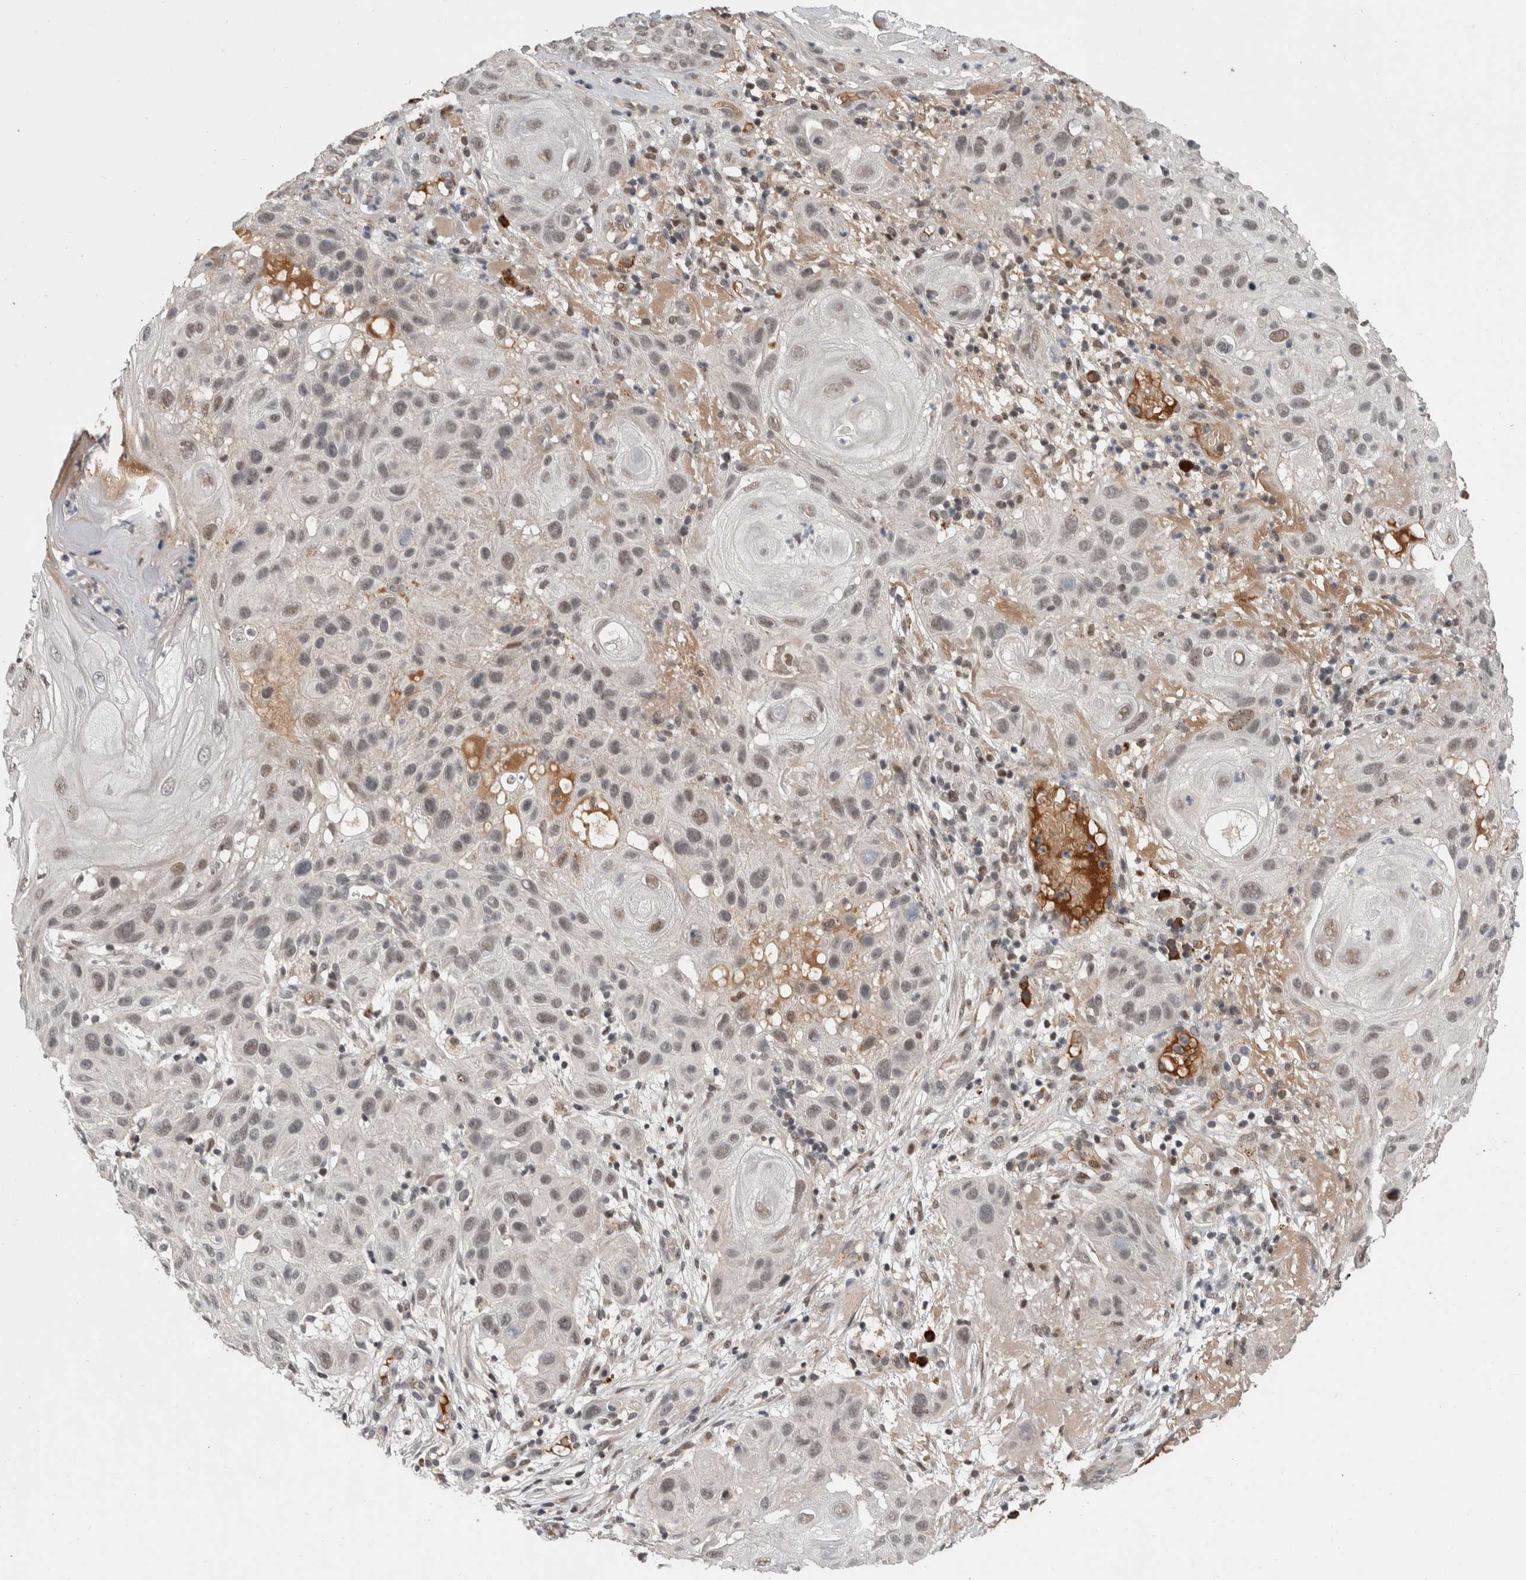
{"staining": {"intensity": "negative", "quantity": "none", "location": "none"}, "tissue": "skin cancer", "cell_type": "Tumor cells", "image_type": "cancer", "snomed": [{"axis": "morphology", "description": "Squamous cell carcinoma, NOS"}, {"axis": "topography", "description": "Skin"}], "caption": "Tumor cells show no significant protein staining in squamous cell carcinoma (skin). Brightfield microscopy of immunohistochemistry (IHC) stained with DAB (3,3'-diaminobenzidine) (brown) and hematoxylin (blue), captured at high magnification.", "gene": "ZNF592", "patient": {"sex": "female", "age": 96}}